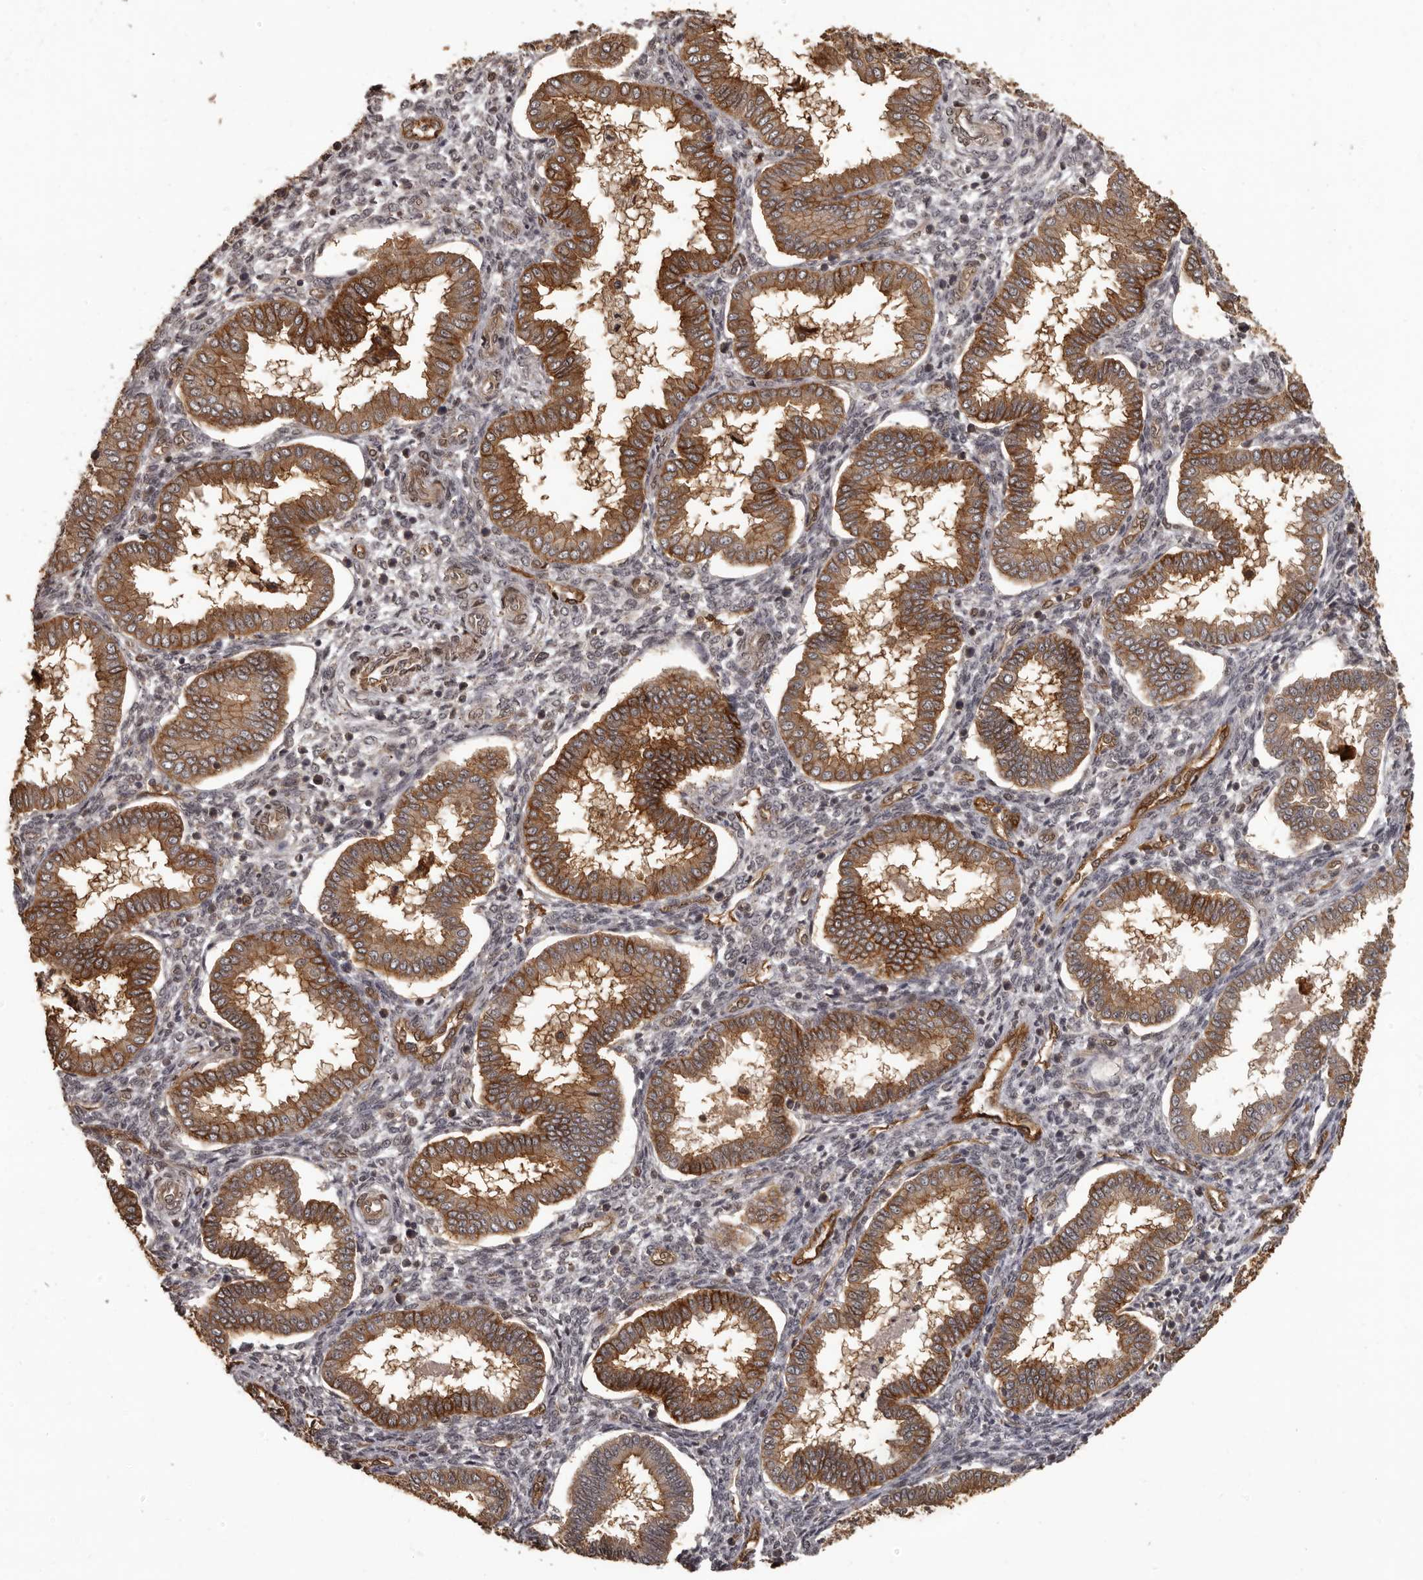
{"staining": {"intensity": "negative", "quantity": "none", "location": "none"}, "tissue": "endometrium", "cell_type": "Cells in endometrial stroma", "image_type": "normal", "snomed": [{"axis": "morphology", "description": "Normal tissue, NOS"}, {"axis": "topography", "description": "Endometrium"}], "caption": "The histopathology image displays no significant expression in cells in endometrial stroma of endometrium. The staining was performed using DAB to visualize the protein expression in brown, while the nuclei were stained in blue with hematoxylin (Magnification: 20x).", "gene": "SLITRK6", "patient": {"sex": "female", "age": 24}}